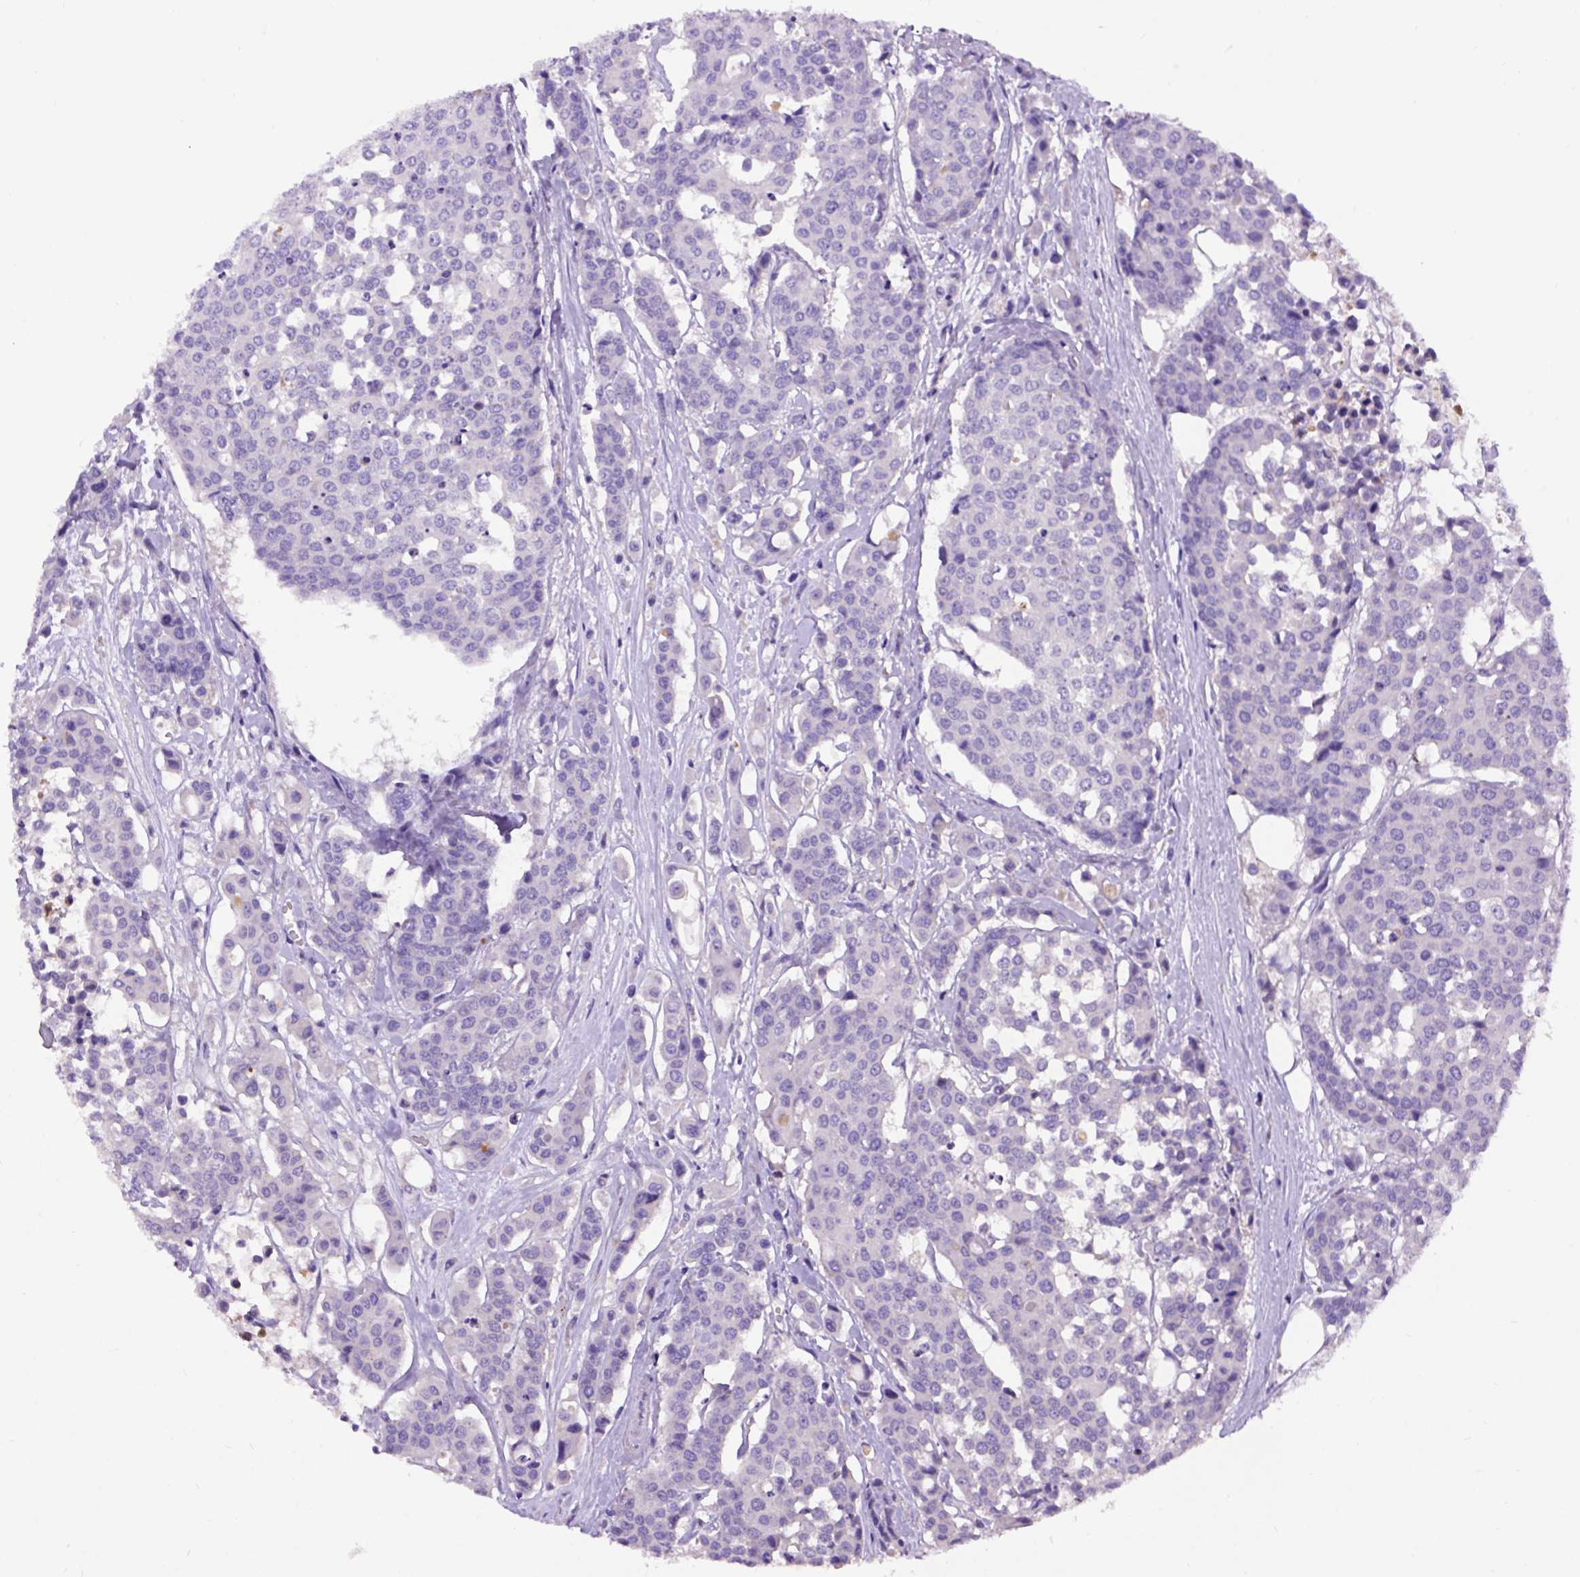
{"staining": {"intensity": "negative", "quantity": "none", "location": "none"}, "tissue": "carcinoid", "cell_type": "Tumor cells", "image_type": "cancer", "snomed": [{"axis": "morphology", "description": "Carcinoid, malignant, NOS"}, {"axis": "topography", "description": "Colon"}], "caption": "High power microscopy image of an IHC image of malignant carcinoid, revealing no significant staining in tumor cells.", "gene": "ADAM12", "patient": {"sex": "male", "age": 81}}